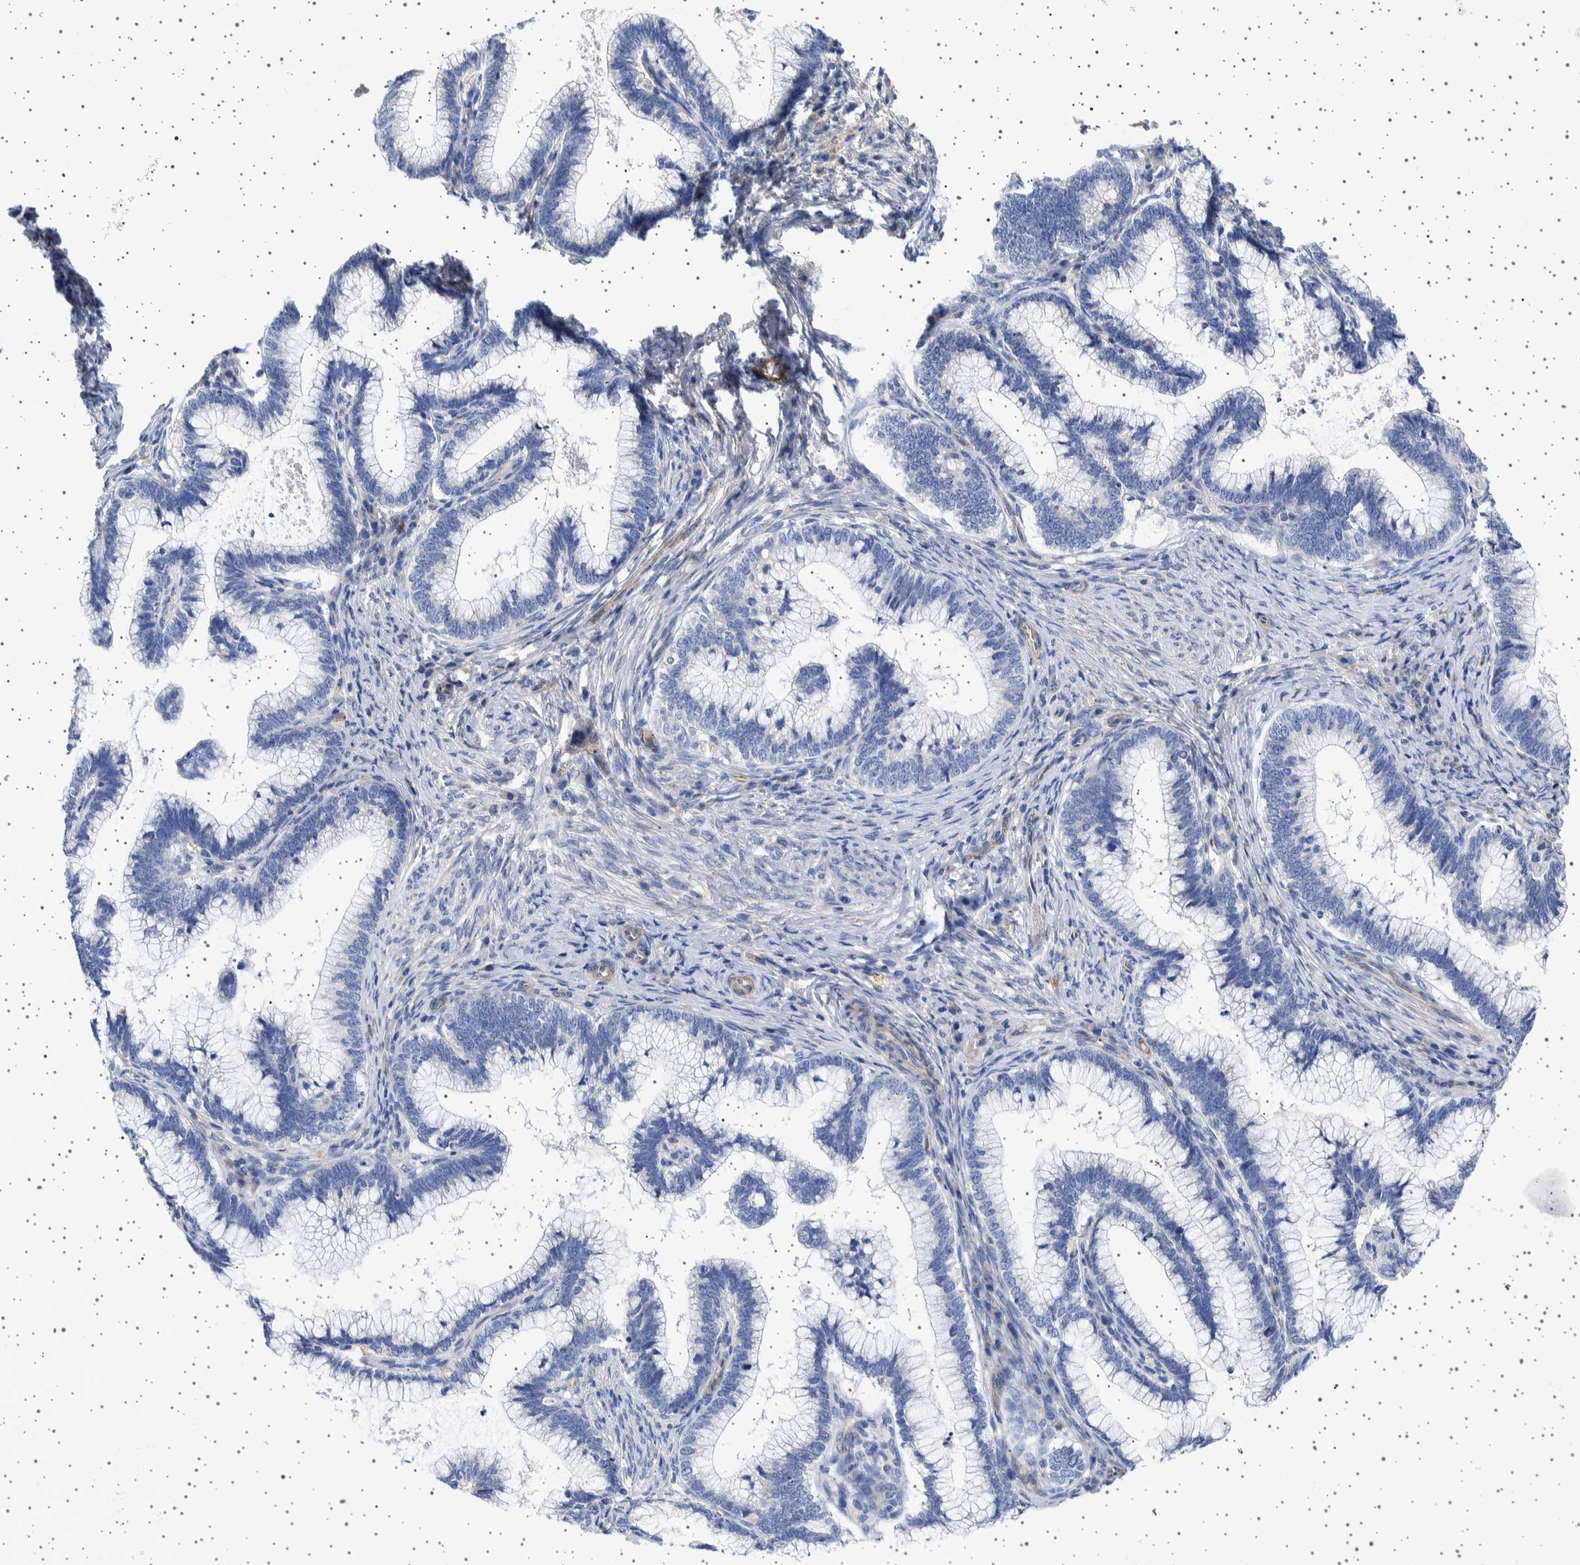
{"staining": {"intensity": "negative", "quantity": "none", "location": "none"}, "tissue": "cervical cancer", "cell_type": "Tumor cells", "image_type": "cancer", "snomed": [{"axis": "morphology", "description": "Adenocarcinoma, NOS"}, {"axis": "topography", "description": "Cervix"}], "caption": "Micrograph shows no protein expression in tumor cells of cervical cancer (adenocarcinoma) tissue.", "gene": "SEPTIN4", "patient": {"sex": "female", "age": 36}}